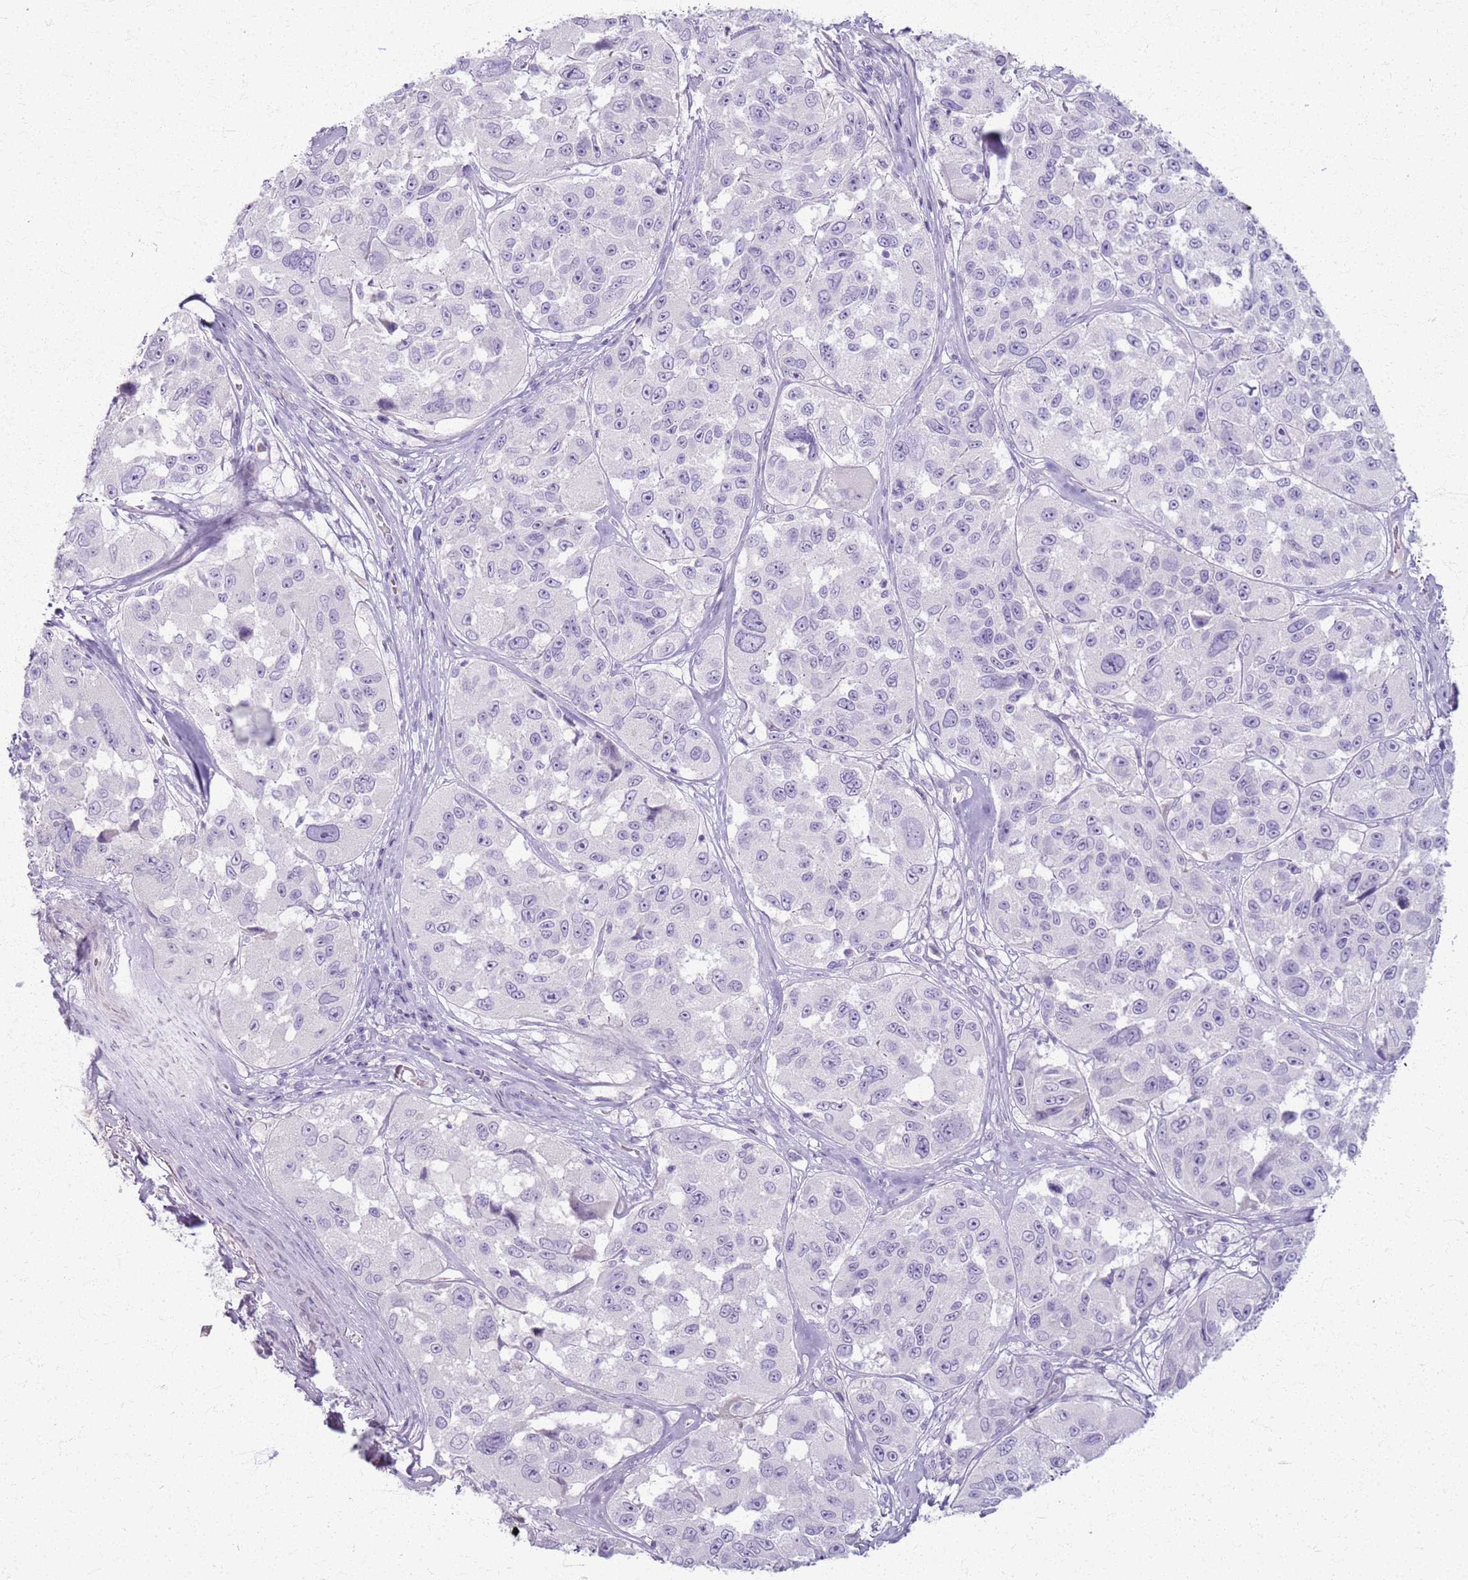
{"staining": {"intensity": "negative", "quantity": "none", "location": "none"}, "tissue": "melanoma", "cell_type": "Tumor cells", "image_type": "cancer", "snomed": [{"axis": "morphology", "description": "Malignant melanoma, NOS"}, {"axis": "topography", "description": "Skin"}], "caption": "High power microscopy histopathology image of an IHC histopathology image of malignant melanoma, revealing no significant positivity in tumor cells.", "gene": "CSRP3", "patient": {"sex": "female", "age": 66}}